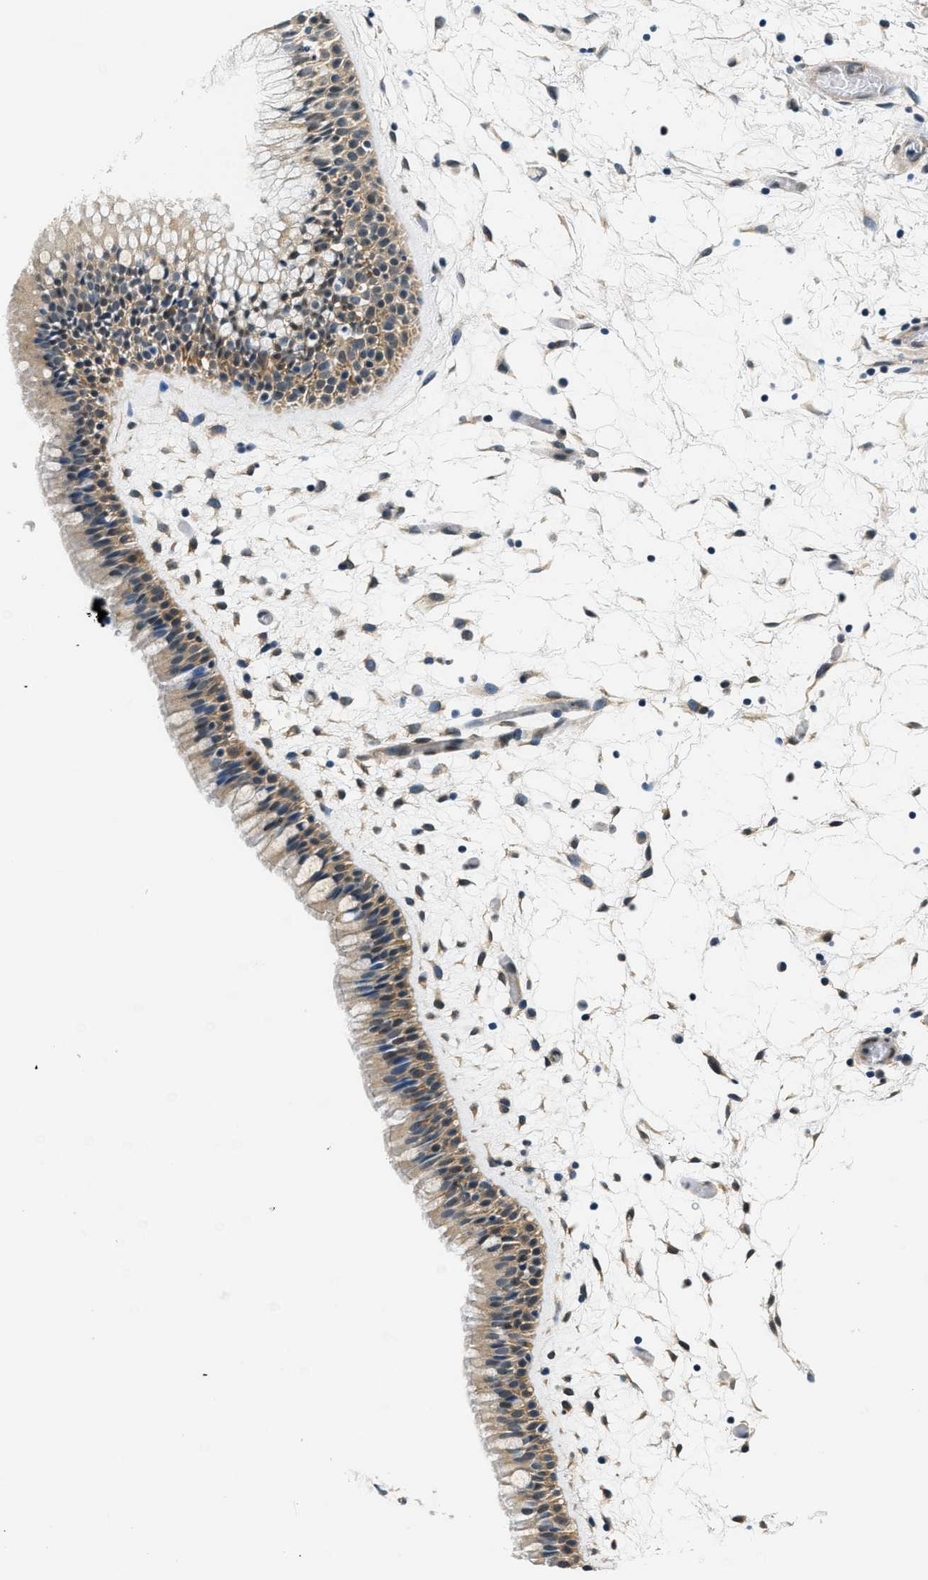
{"staining": {"intensity": "moderate", "quantity": ">75%", "location": "cytoplasmic/membranous"}, "tissue": "nasopharynx", "cell_type": "Respiratory epithelial cells", "image_type": "normal", "snomed": [{"axis": "morphology", "description": "Normal tissue, NOS"}, {"axis": "morphology", "description": "Inflammation, NOS"}, {"axis": "topography", "description": "Nasopharynx"}], "caption": "Moderate cytoplasmic/membranous staining is present in approximately >75% of respiratory epithelial cells in unremarkable nasopharynx.", "gene": "SMAD4", "patient": {"sex": "male", "age": 48}}